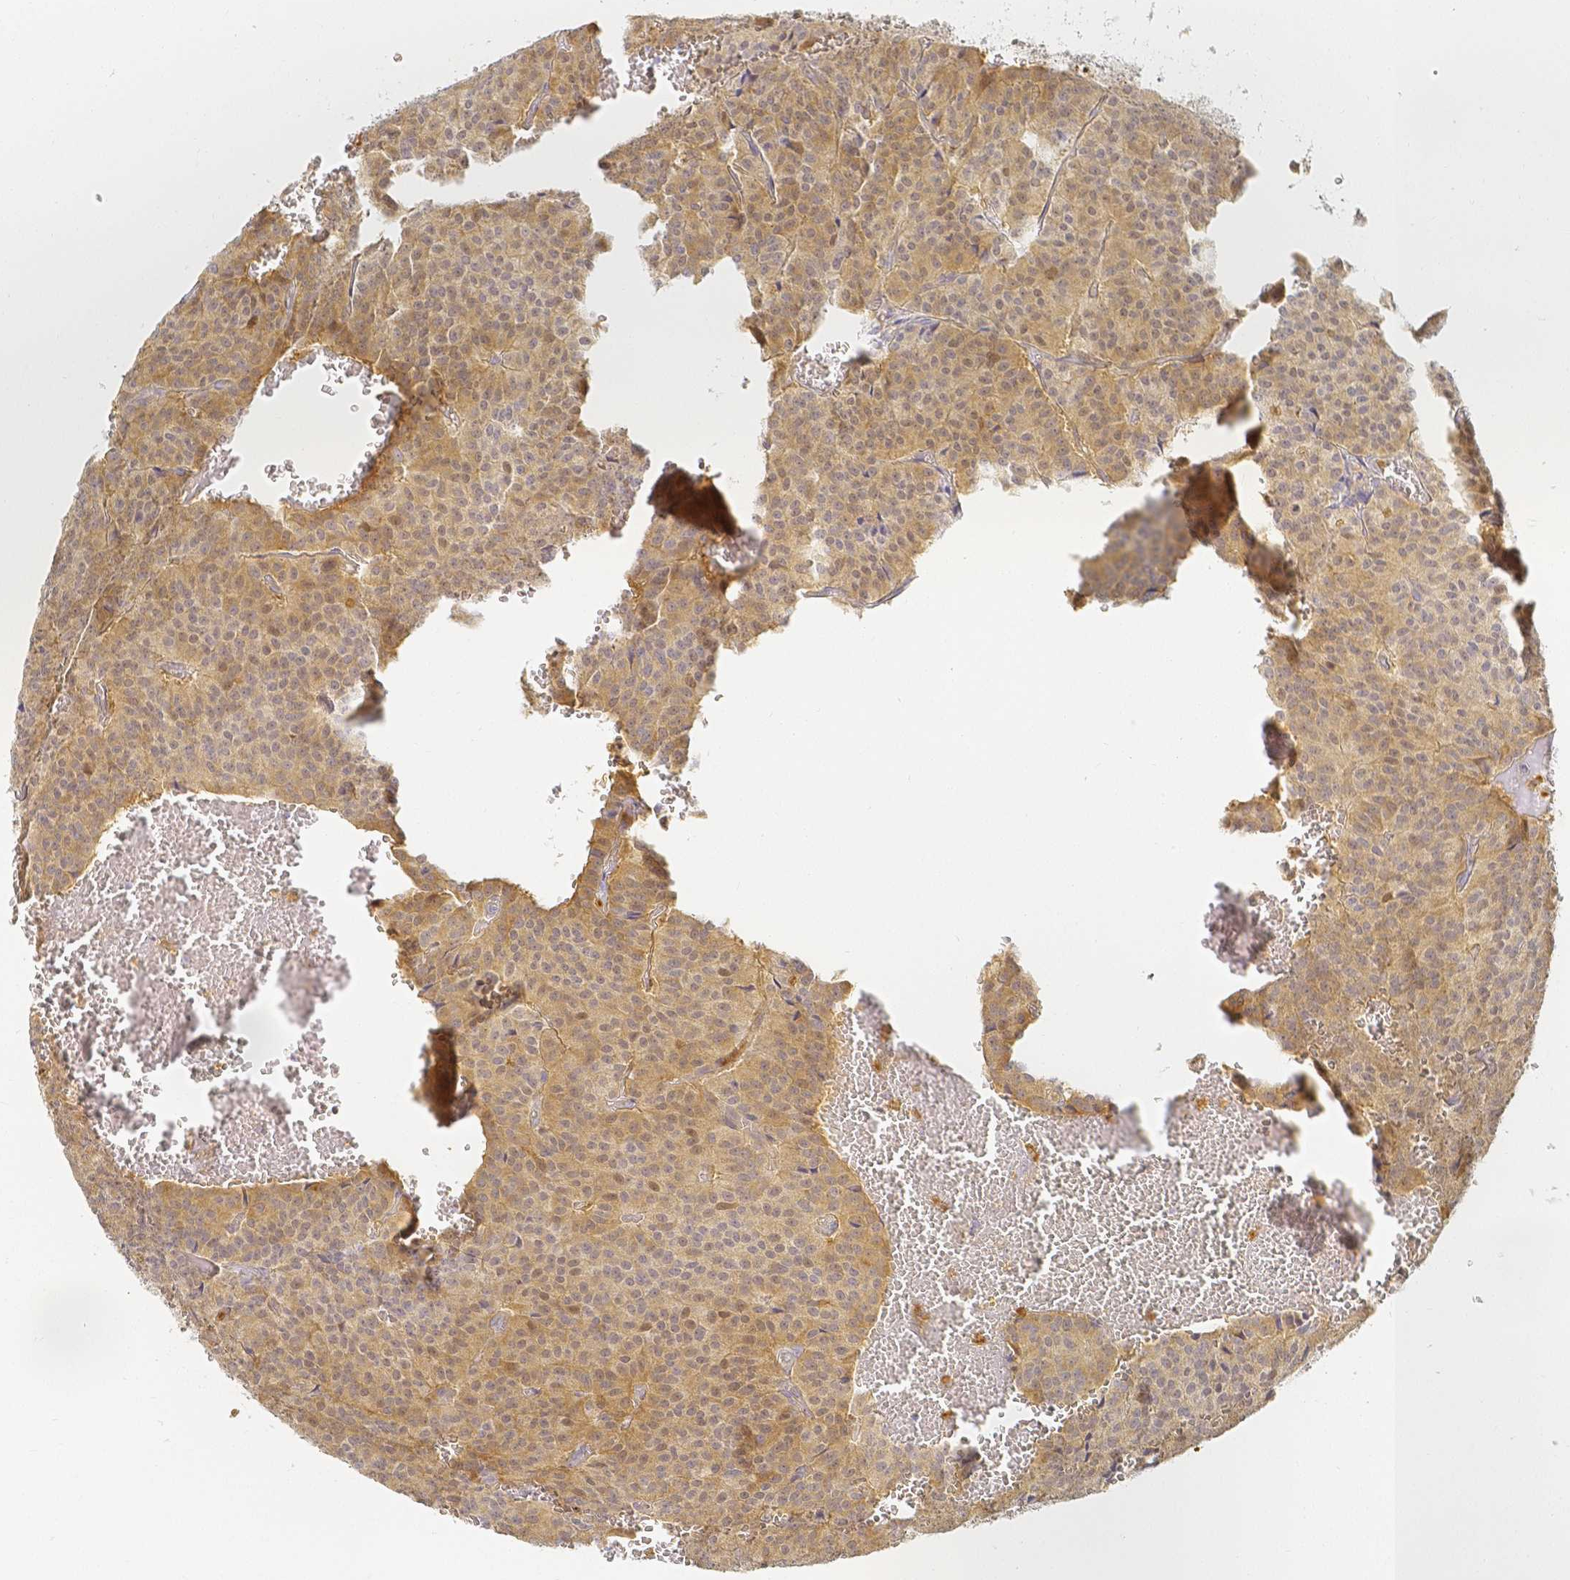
{"staining": {"intensity": "weak", "quantity": ">75%", "location": "cytoplasmic/membranous"}, "tissue": "carcinoid", "cell_type": "Tumor cells", "image_type": "cancer", "snomed": [{"axis": "morphology", "description": "Carcinoid, malignant, NOS"}, {"axis": "topography", "description": "Lung"}], "caption": "Carcinoid (malignant) tissue reveals weak cytoplasmic/membranous positivity in approximately >75% of tumor cells, visualized by immunohistochemistry. The staining is performed using DAB brown chromogen to label protein expression. The nuclei are counter-stained blue using hematoxylin.", "gene": "KCNH1", "patient": {"sex": "male", "age": 70}}